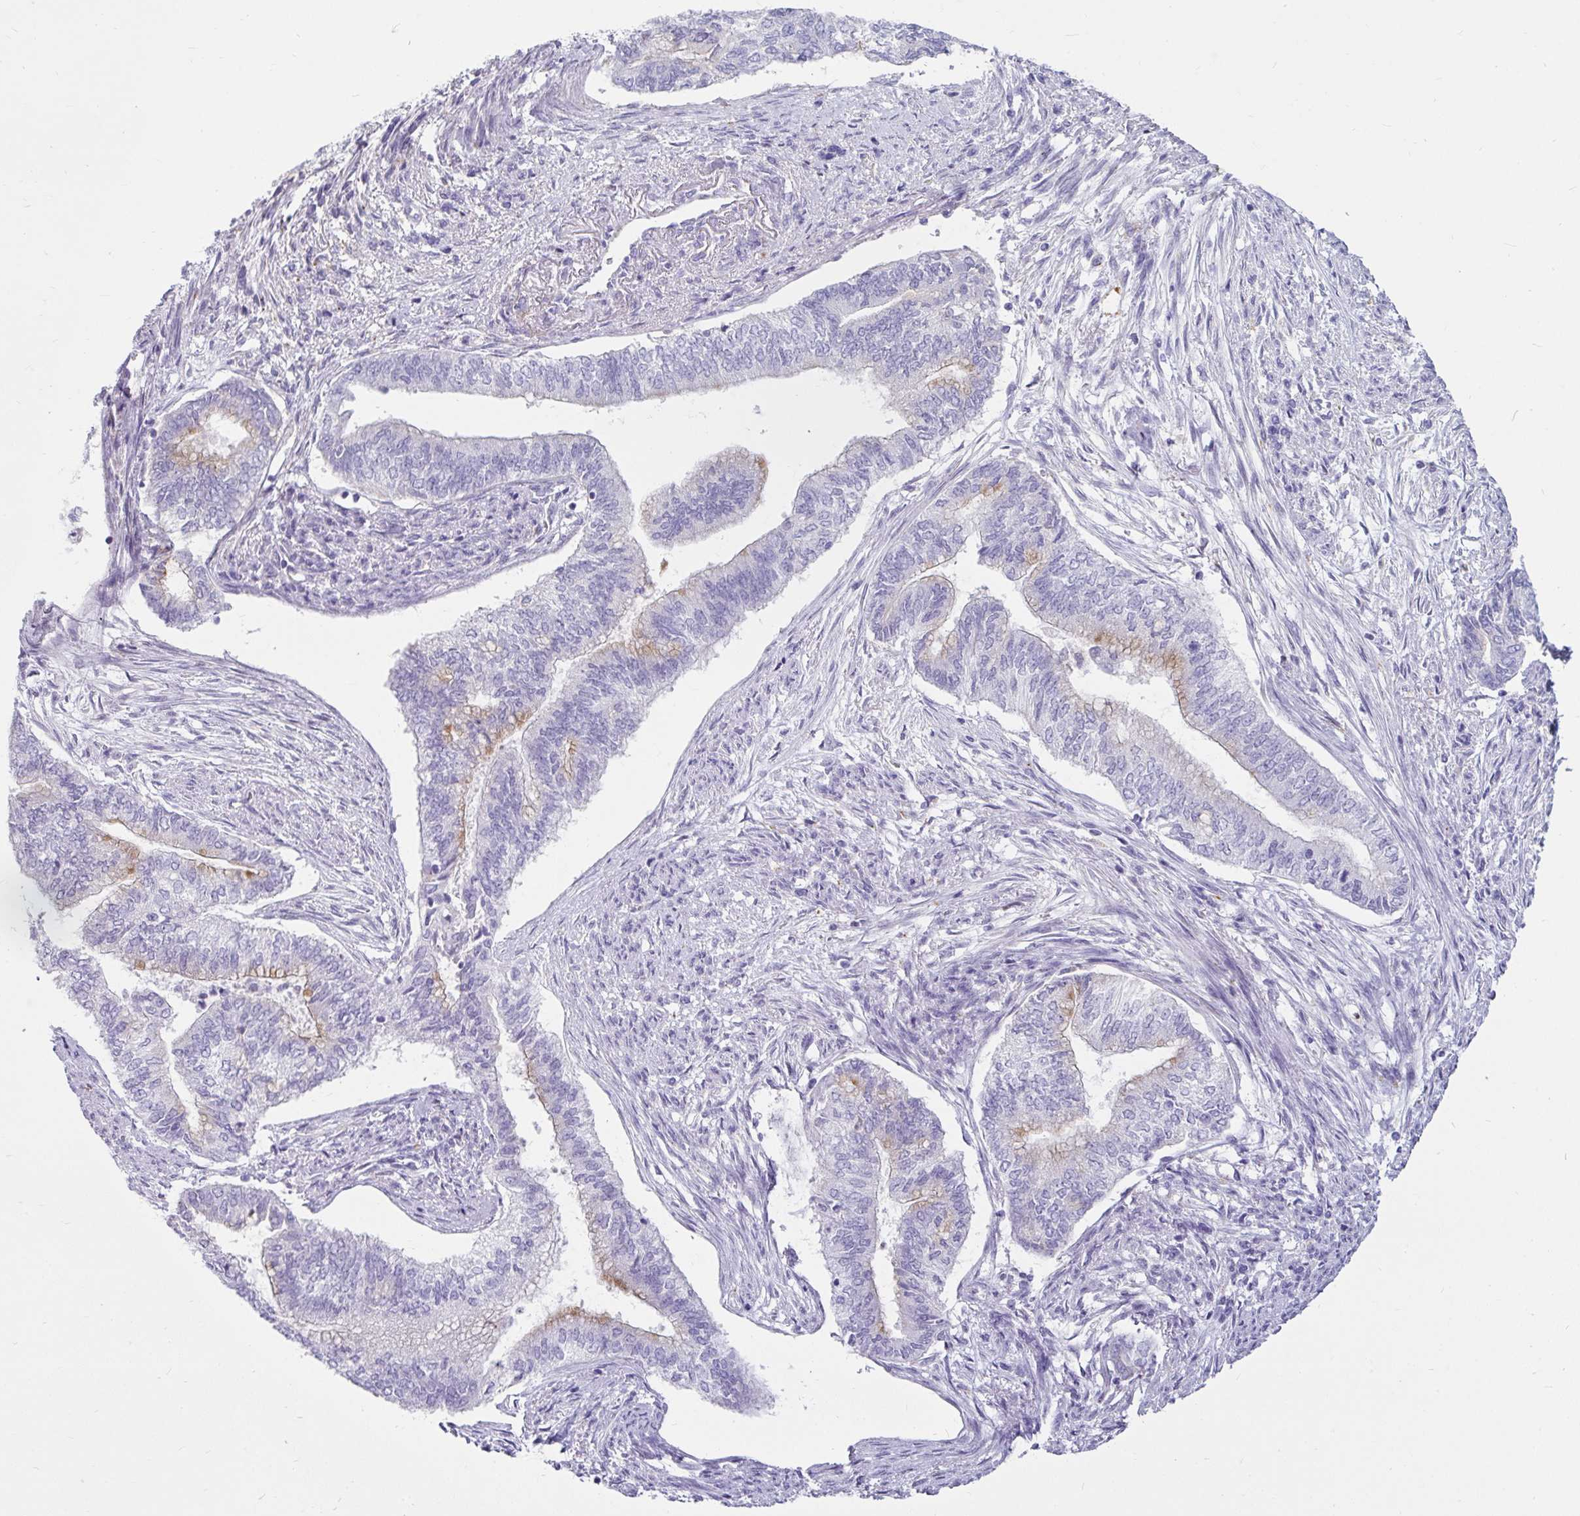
{"staining": {"intensity": "weak", "quantity": "<25%", "location": "cytoplasmic/membranous"}, "tissue": "endometrial cancer", "cell_type": "Tumor cells", "image_type": "cancer", "snomed": [{"axis": "morphology", "description": "Adenocarcinoma, NOS"}, {"axis": "topography", "description": "Endometrium"}], "caption": "A photomicrograph of endometrial cancer stained for a protein displays no brown staining in tumor cells.", "gene": "CTSZ", "patient": {"sex": "female", "age": 65}}